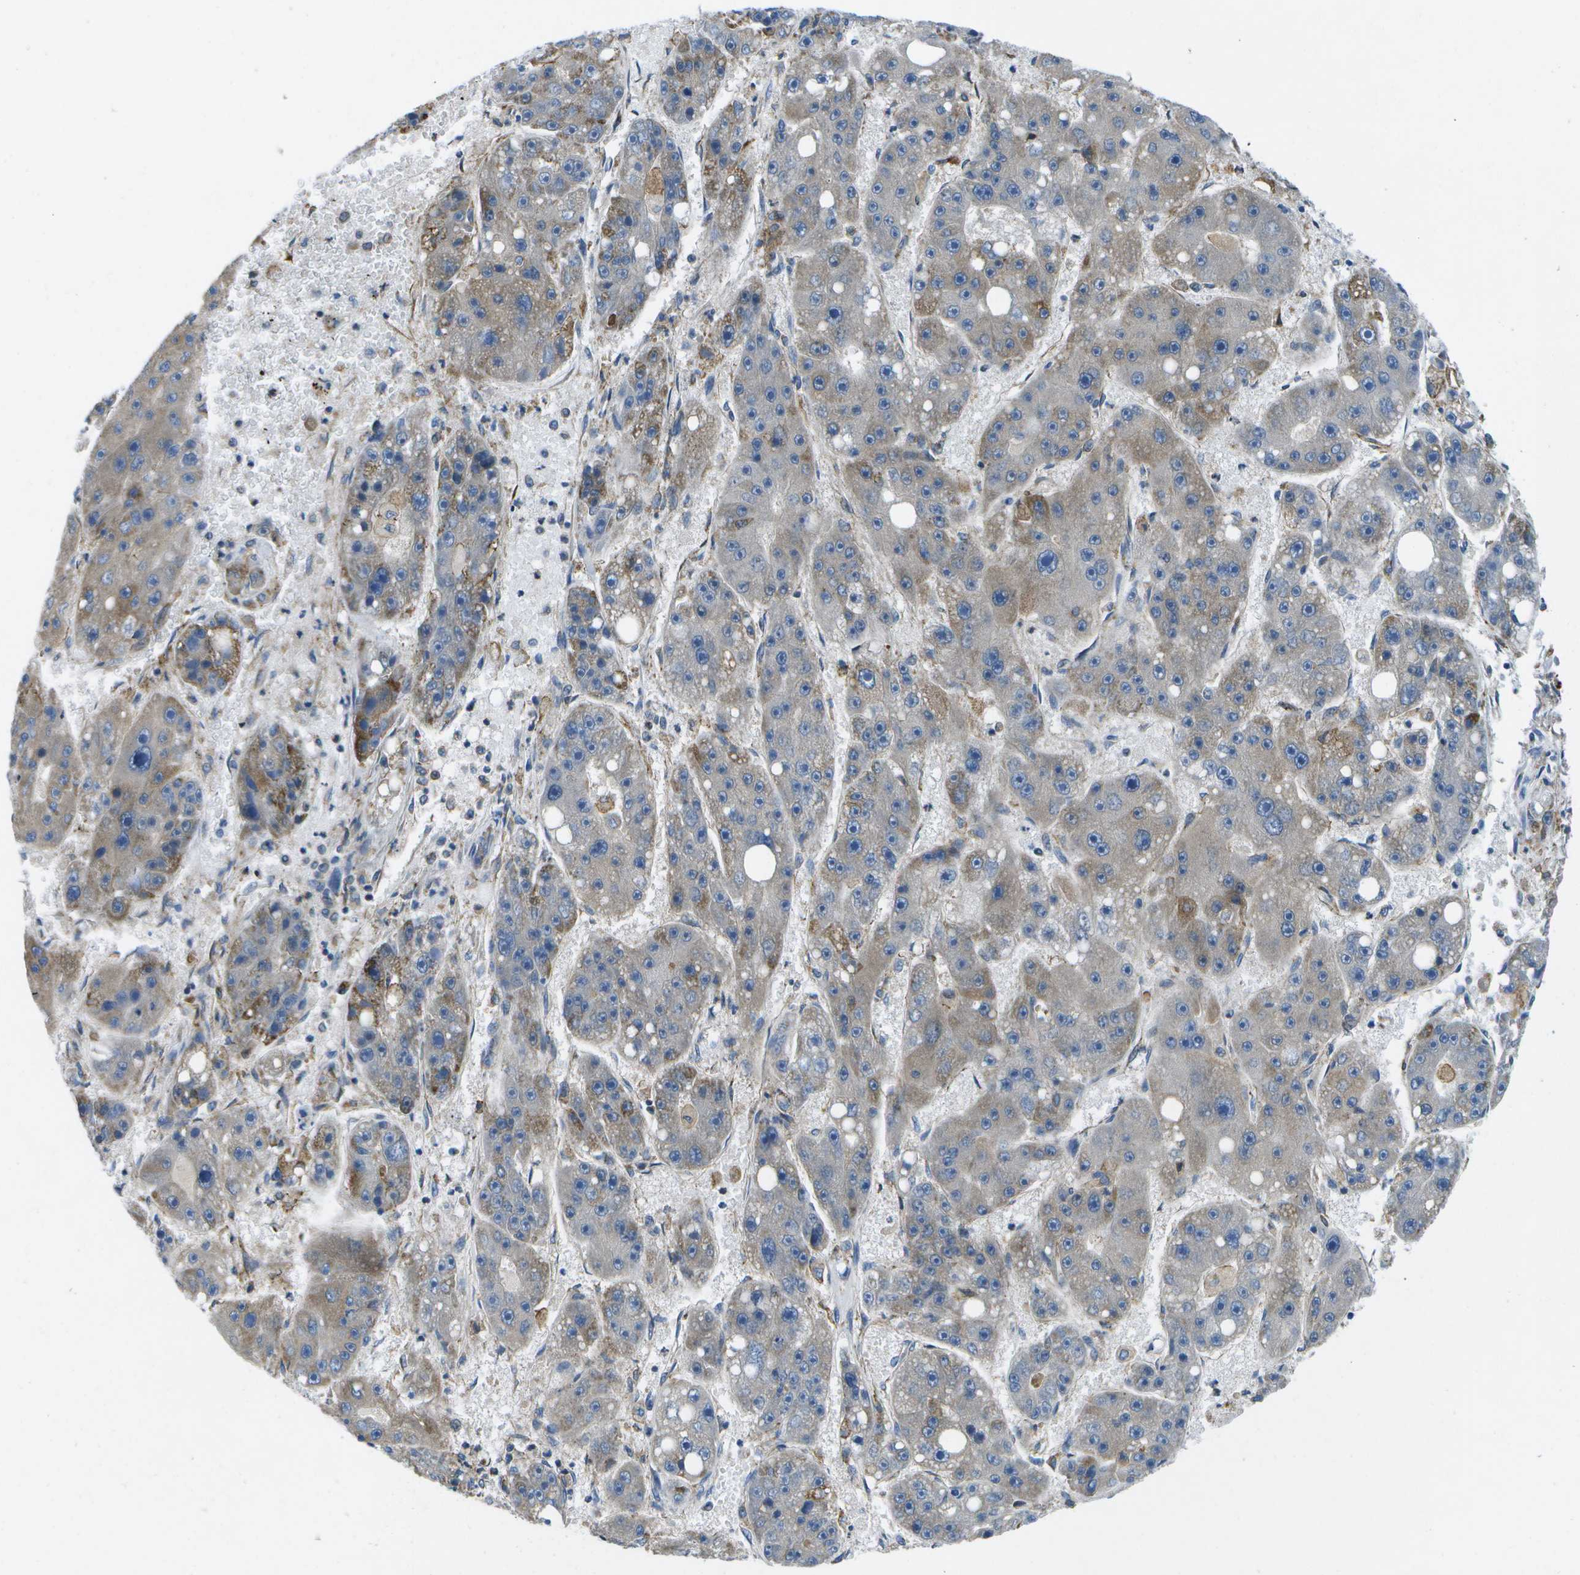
{"staining": {"intensity": "weak", "quantity": "25%-75%", "location": "cytoplasmic/membranous"}, "tissue": "liver cancer", "cell_type": "Tumor cells", "image_type": "cancer", "snomed": [{"axis": "morphology", "description": "Carcinoma, Hepatocellular, NOS"}, {"axis": "topography", "description": "Liver"}], "caption": "Protein expression analysis of liver cancer (hepatocellular carcinoma) shows weak cytoplasmic/membranous staining in about 25%-75% of tumor cells. The protein is shown in brown color, while the nuclei are stained blue.", "gene": "GDF5", "patient": {"sex": "female", "age": 61}}